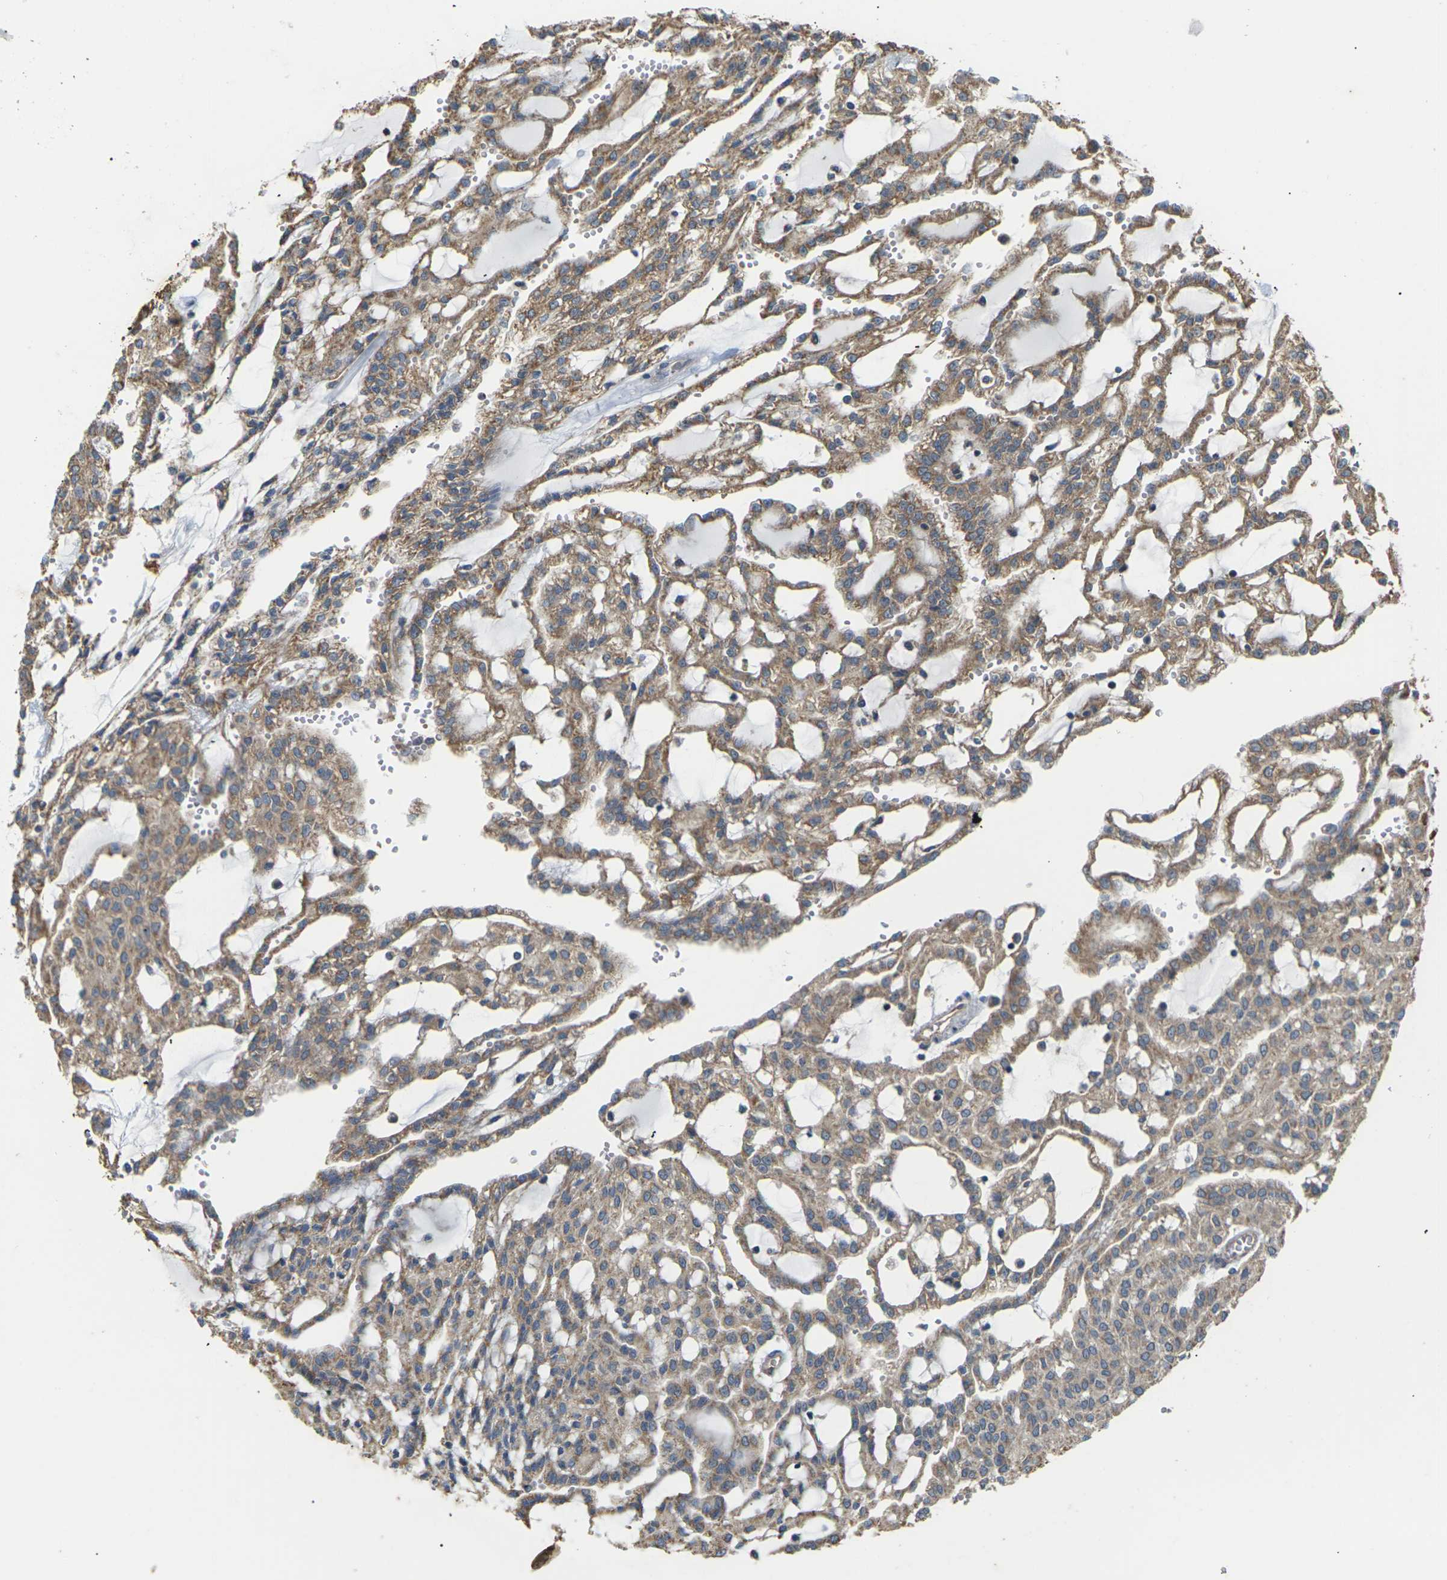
{"staining": {"intensity": "moderate", "quantity": ">75%", "location": "cytoplasmic/membranous"}, "tissue": "renal cancer", "cell_type": "Tumor cells", "image_type": "cancer", "snomed": [{"axis": "morphology", "description": "Adenocarcinoma, NOS"}, {"axis": "topography", "description": "Kidney"}], "caption": "There is medium levels of moderate cytoplasmic/membranous staining in tumor cells of renal cancer (adenocarcinoma), as demonstrated by immunohistochemical staining (brown color).", "gene": "KSR1", "patient": {"sex": "male", "age": 63}}